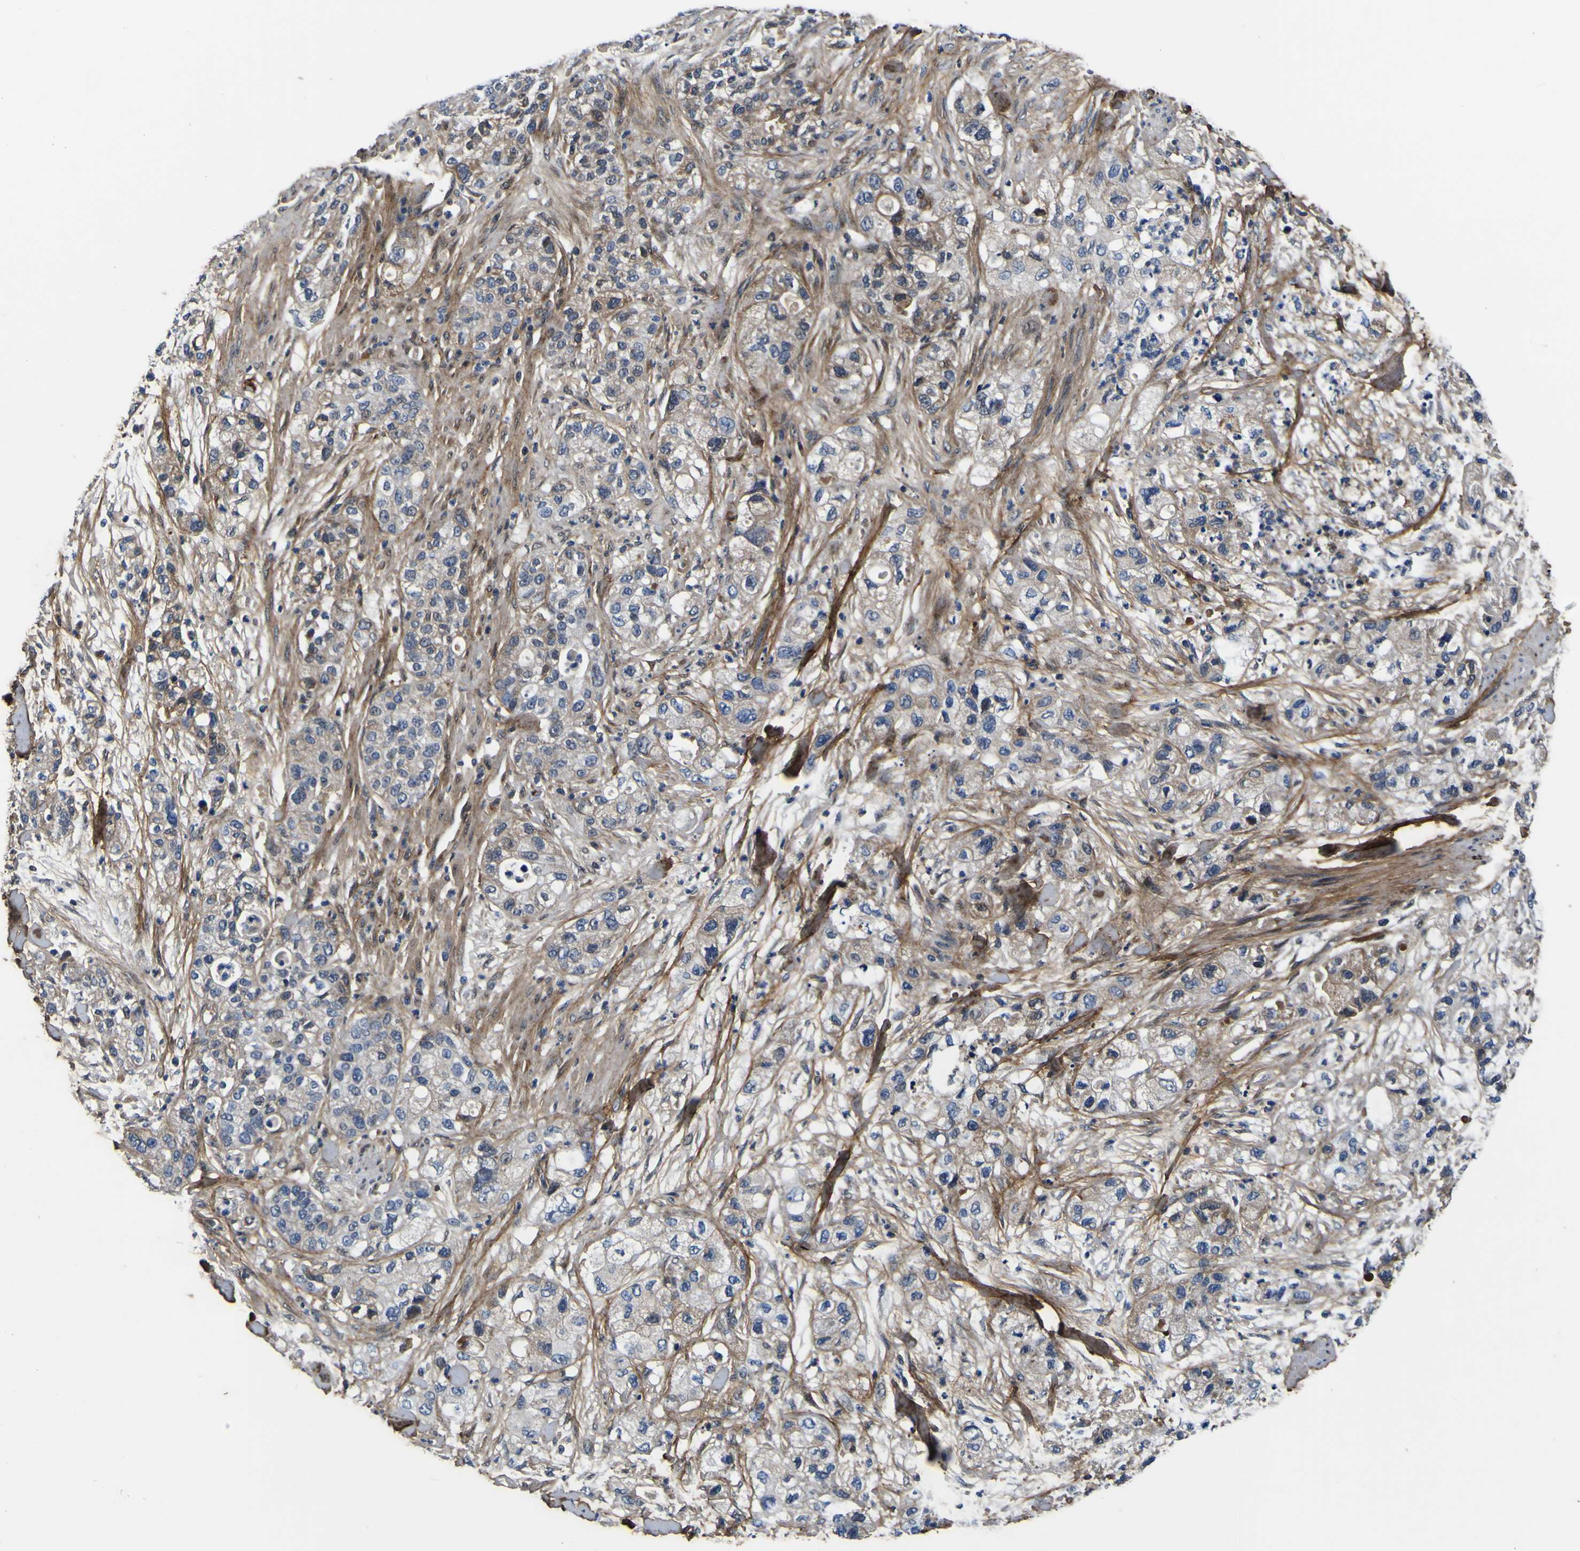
{"staining": {"intensity": "weak", "quantity": "<25%", "location": "cytoplasmic/membranous"}, "tissue": "pancreatic cancer", "cell_type": "Tumor cells", "image_type": "cancer", "snomed": [{"axis": "morphology", "description": "Adenocarcinoma, NOS"}, {"axis": "topography", "description": "Pancreas"}], "caption": "This image is of adenocarcinoma (pancreatic) stained with immunohistochemistry (IHC) to label a protein in brown with the nuclei are counter-stained blue. There is no staining in tumor cells. (DAB (3,3'-diaminobenzidine) IHC, high magnification).", "gene": "POSTN", "patient": {"sex": "female", "age": 78}}